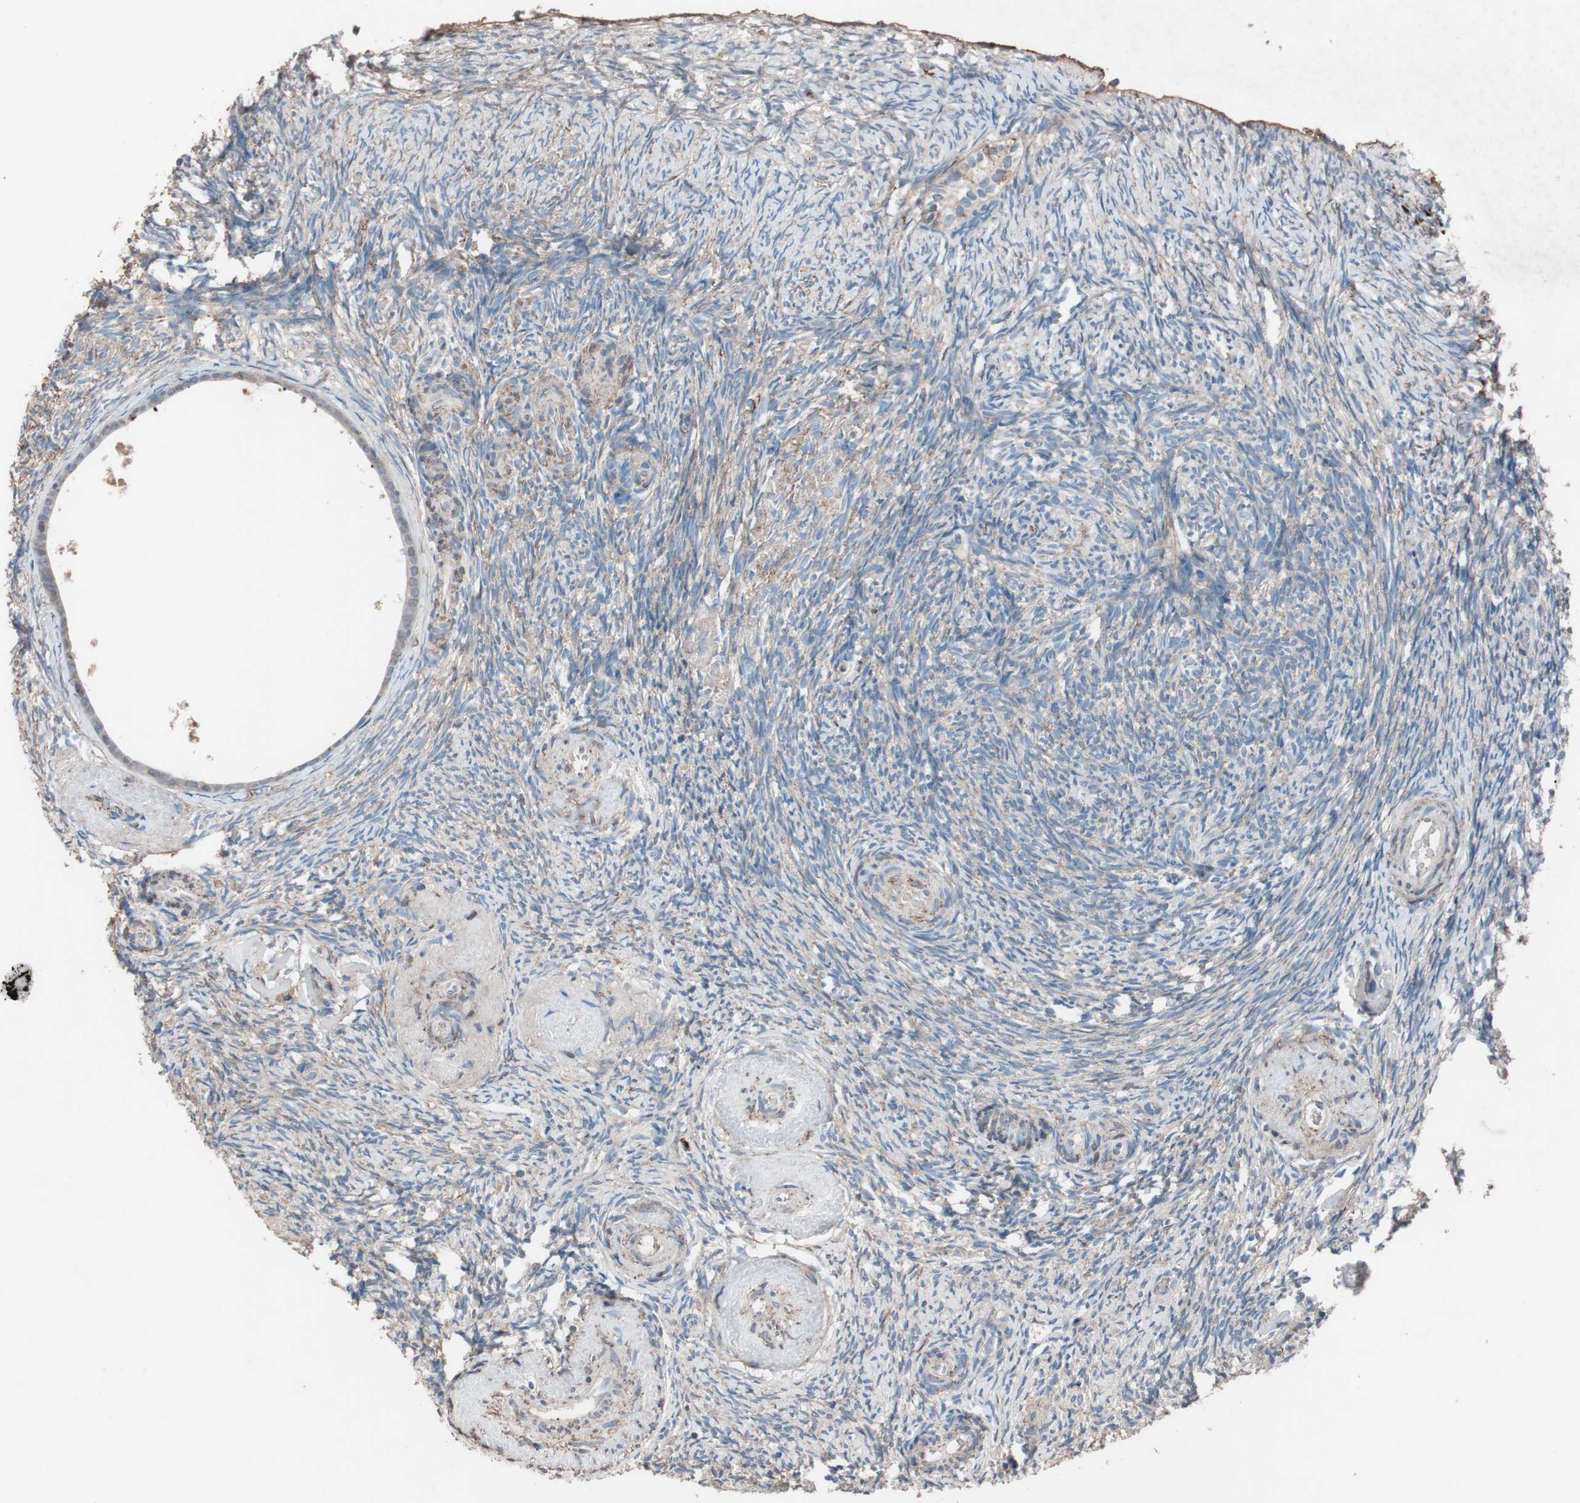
{"staining": {"intensity": "weak", "quantity": "<25%", "location": "cytoplasmic/membranous"}, "tissue": "ovary", "cell_type": "Follicle cells", "image_type": "normal", "snomed": [{"axis": "morphology", "description": "Normal tissue, NOS"}, {"axis": "topography", "description": "Ovary"}], "caption": "Immunohistochemistry (IHC) micrograph of normal human ovary stained for a protein (brown), which shows no expression in follicle cells. Nuclei are stained in blue.", "gene": "GRB7", "patient": {"sex": "female", "age": 60}}